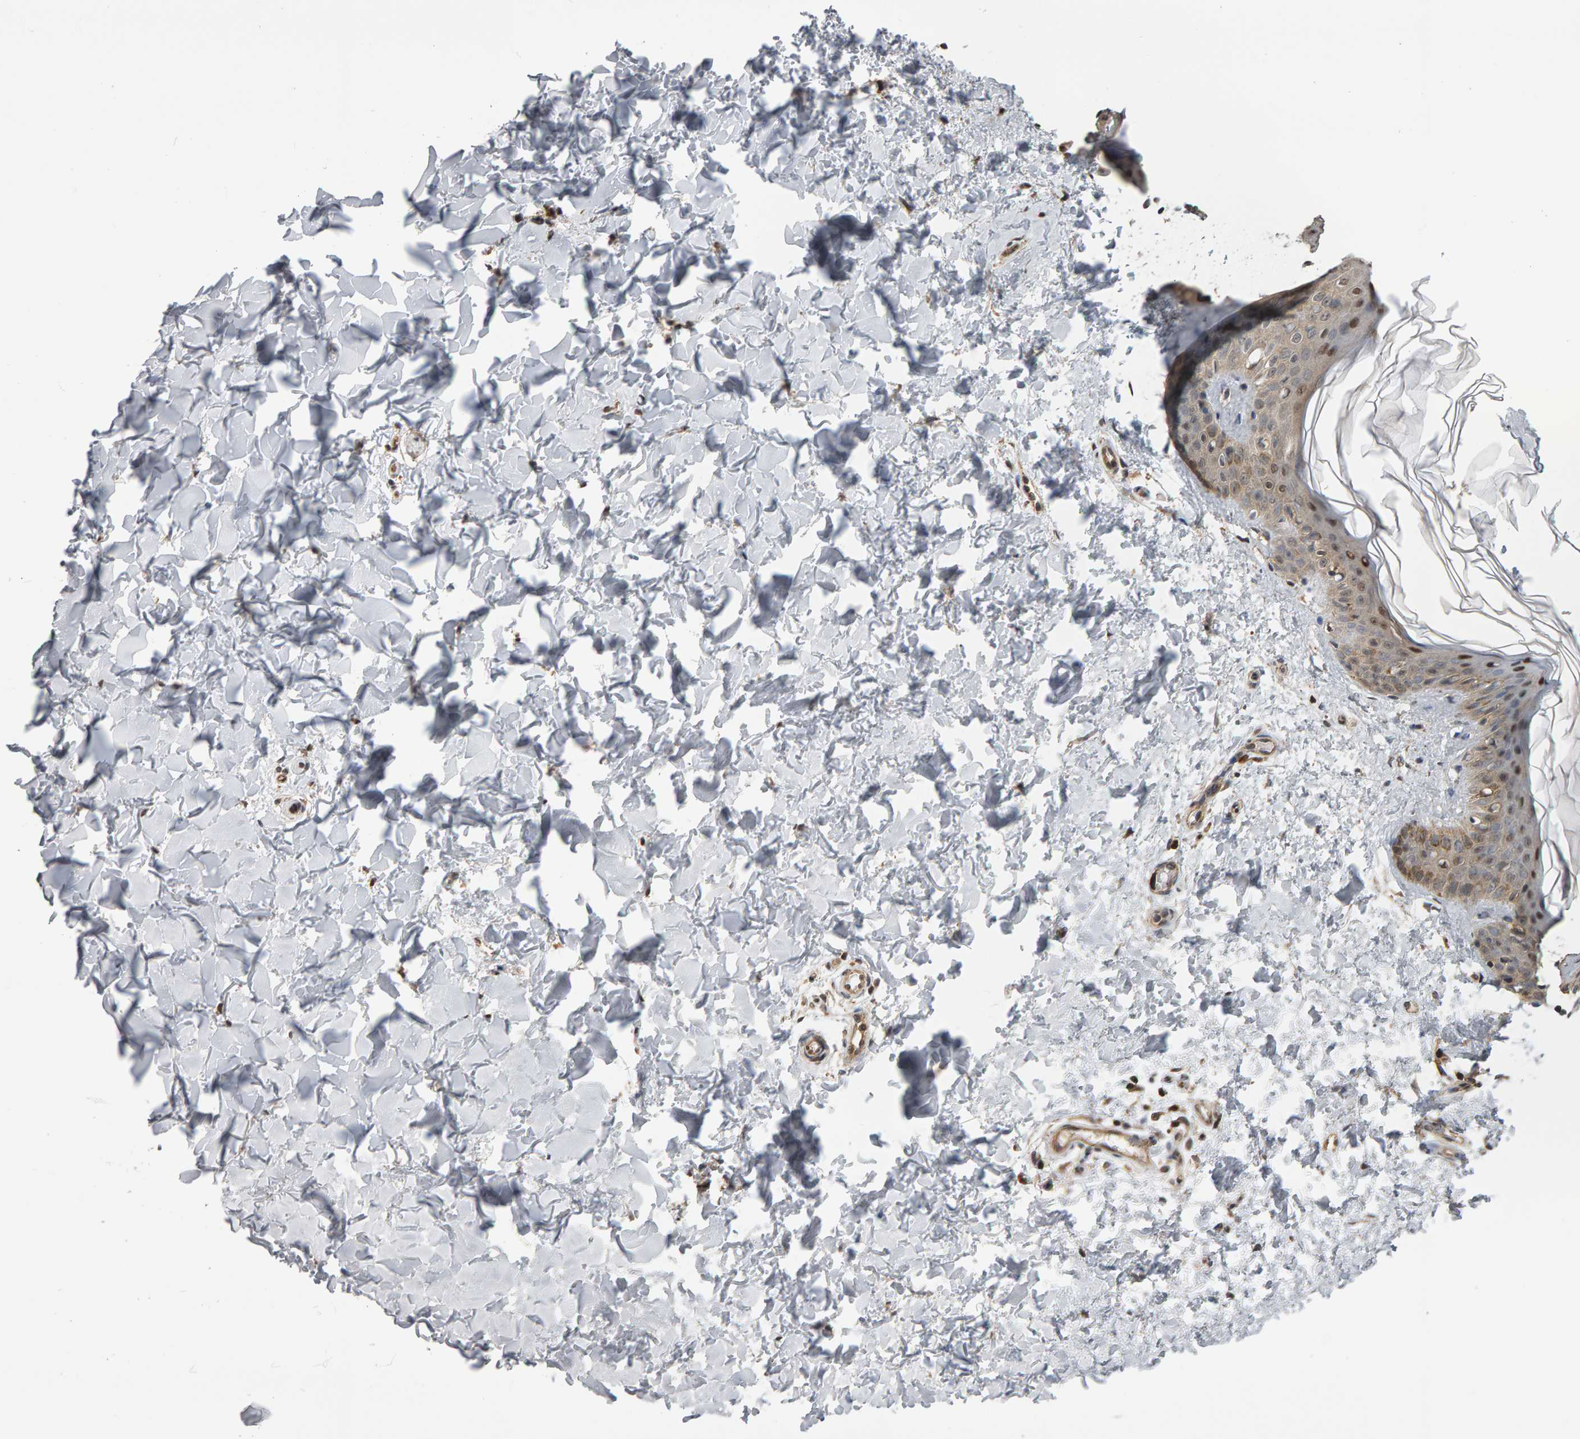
{"staining": {"intensity": "moderate", "quantity": ">75%", "location": "cytoplasmic/membranous,nuclear"}, "tissue": "skin", "cell_type": "Fibroblasts", "image_type": "normal", "snomed": [{"axis": "morphology", "description": "Normal tissue, NOS"}, {"axis": "morphology", "description": "Neoplasm, benign, NOS"}, {"axis": "topography", "description": "Skin"}, {"axis": "topography", "description": "Soft tissue"}], "caption": "IHC of unremarkable human skin exhibits medium levels of moderate cytoplasmic/membranous,nuclear positivity in about >75% of fibroblasts.", "gene": "COASY", "patient": {"sex": "male", "age": 26}}